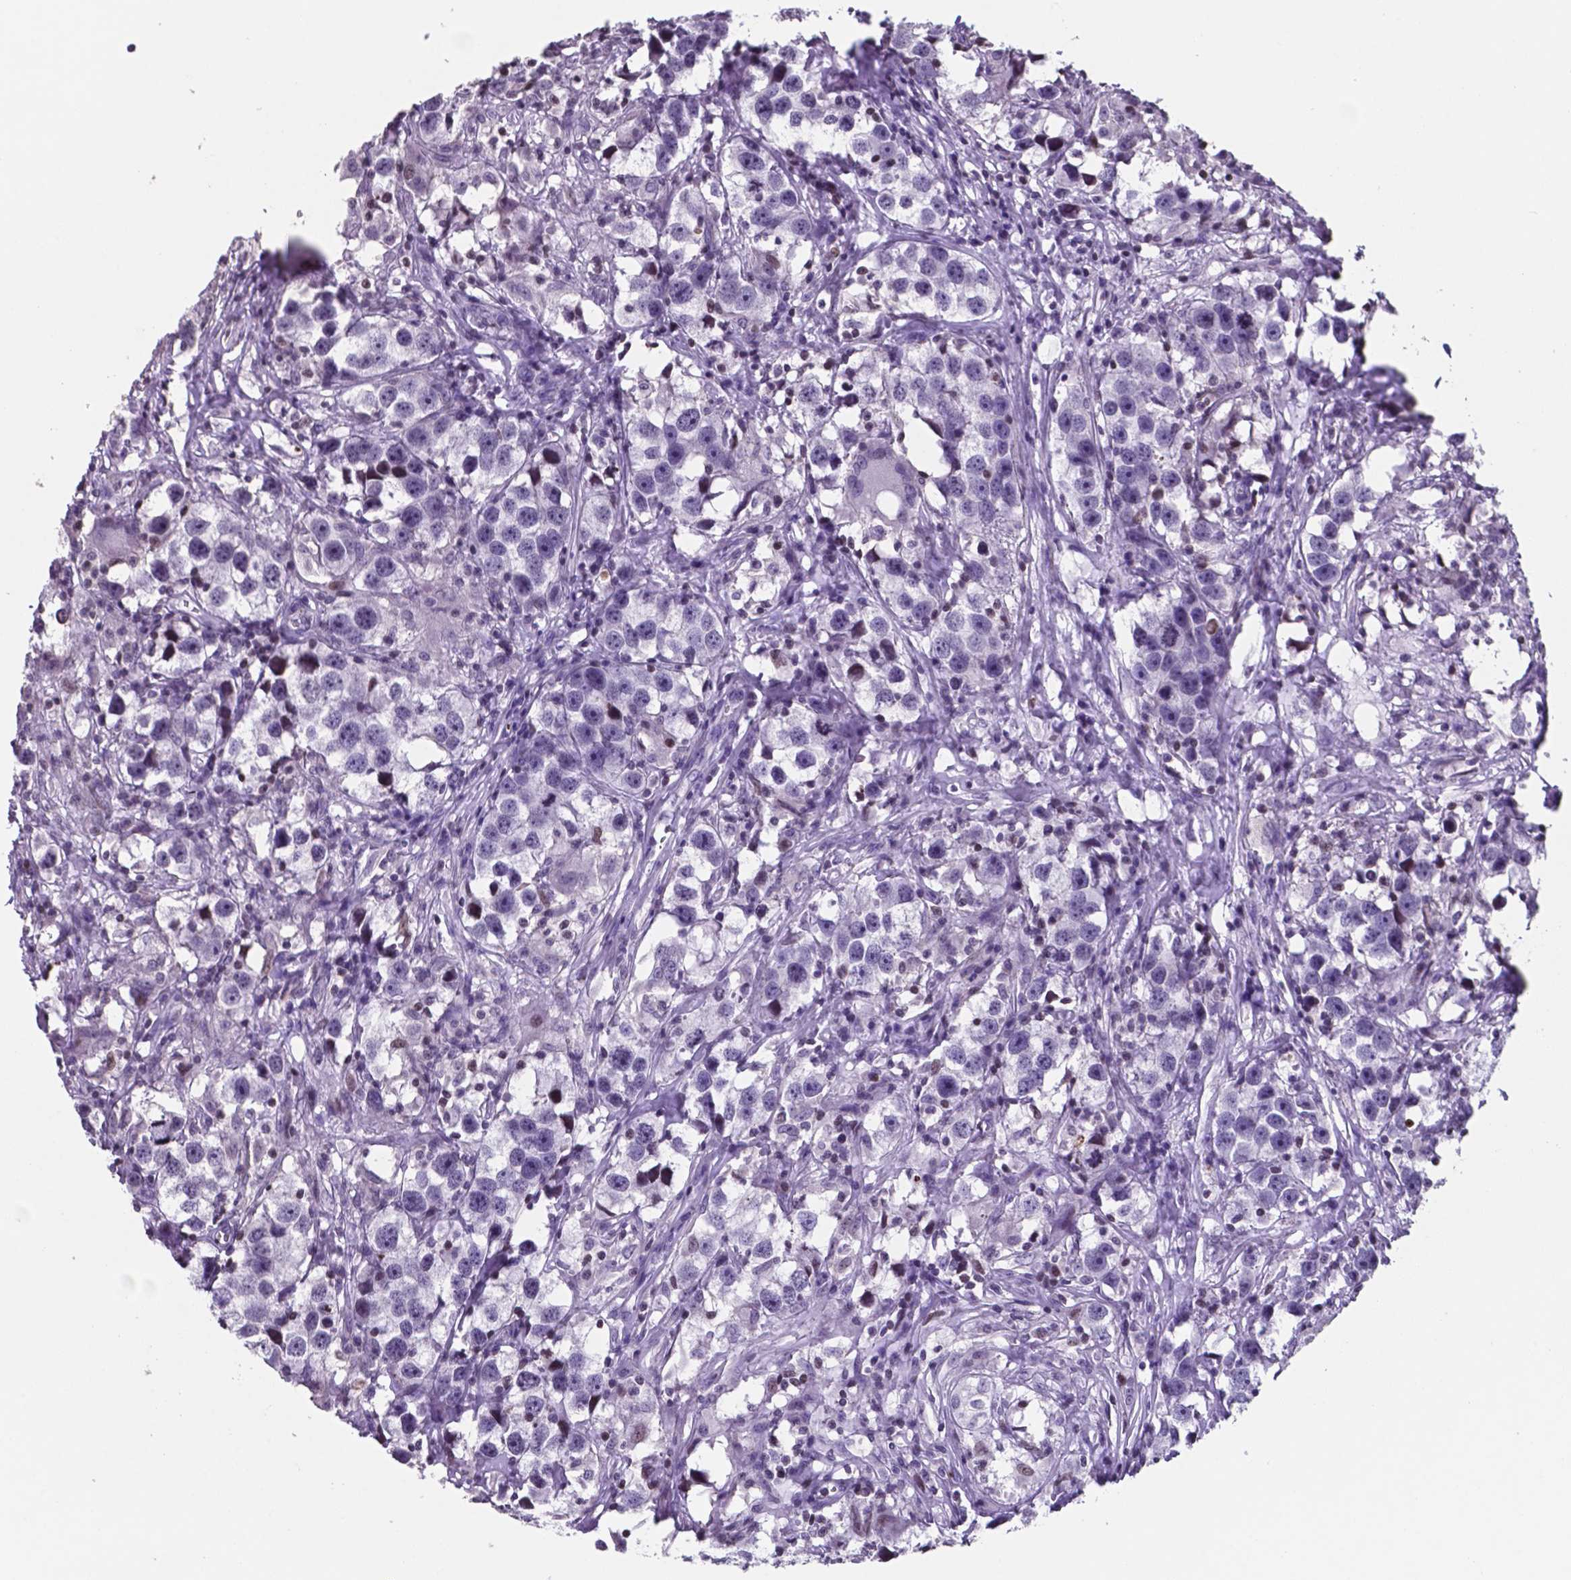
{"staining": {"intensity": "negative", "quantity": "none", "location": "none"}, "tissue": "testis cancer", "cell_type": "Tumor cells", "image_type": "cancer", "snomed": [{"axis": "morphology", "description": "Seminoma, NOS"}, {"axis": "topography", "description": "Testis"}], "caption": "An immunohistochemistry histopathology image of testis cancer is shown. There is no staining in tumor cells of testis cancer. The staining was performed using DAB (3,3'-diaminobenzidine) to visualize the protein expression in brown, while the nuclei were stained in blue with hematoxylin (Magnification: 20x).", "gene": "MLC1", "patient": {"sex": "male", "age": 49}}